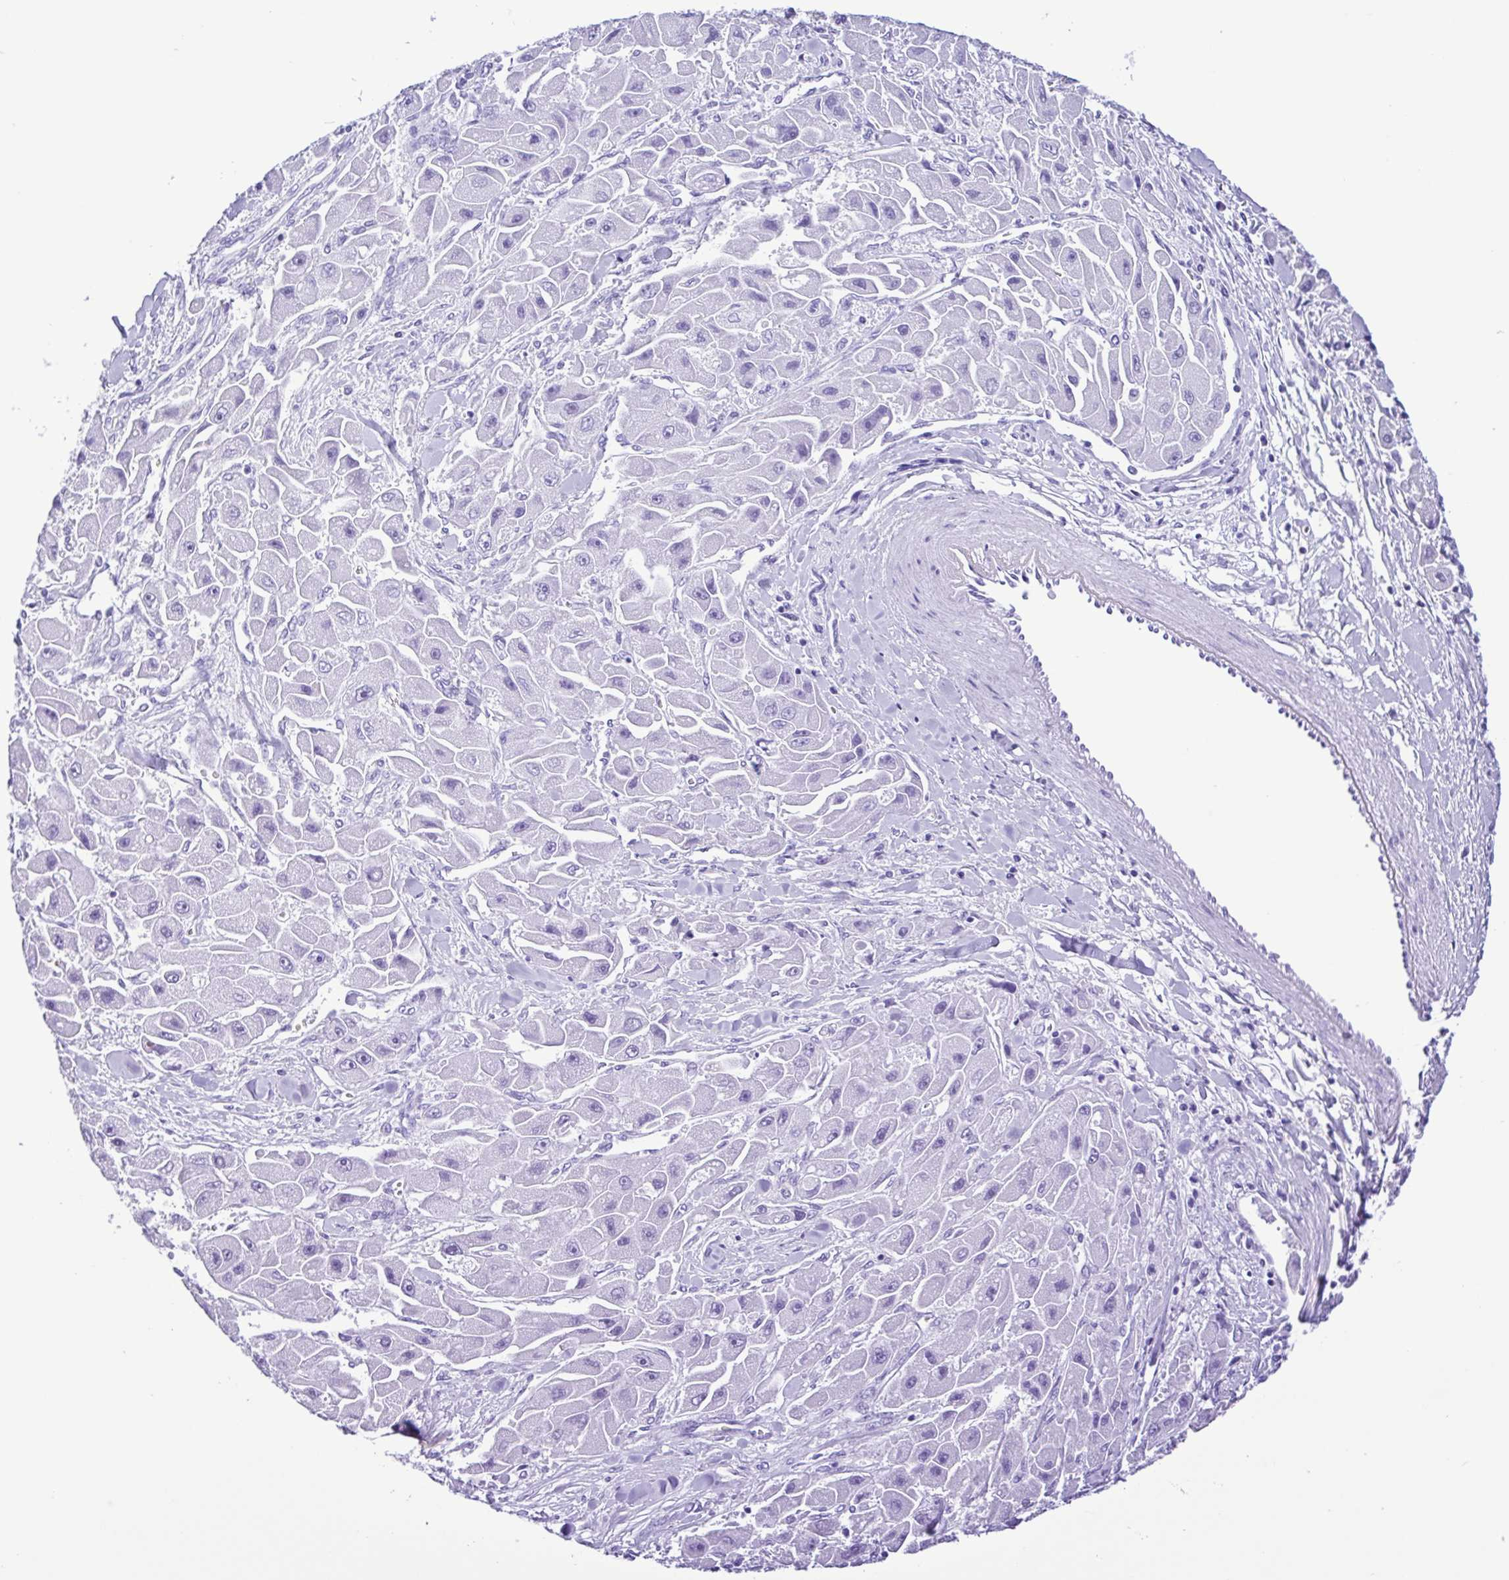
{"staining": {"intensity": "negative", "quantity": "none", "location": "none"}, "tissue": "liver cancer", "cell_type": "Tumor cells", "image_type": "cancer", "snomed": [{"axis": "morphology", "description": "Carcinoma, Hepatocellular, NOS"}, {"axis": "topography", "description": "Liver"}], "caption": "There is no significant staining in tumor cells of liver cancer.", "gene": "SYT1", "patient": {"sex": "male", "age": 24}}